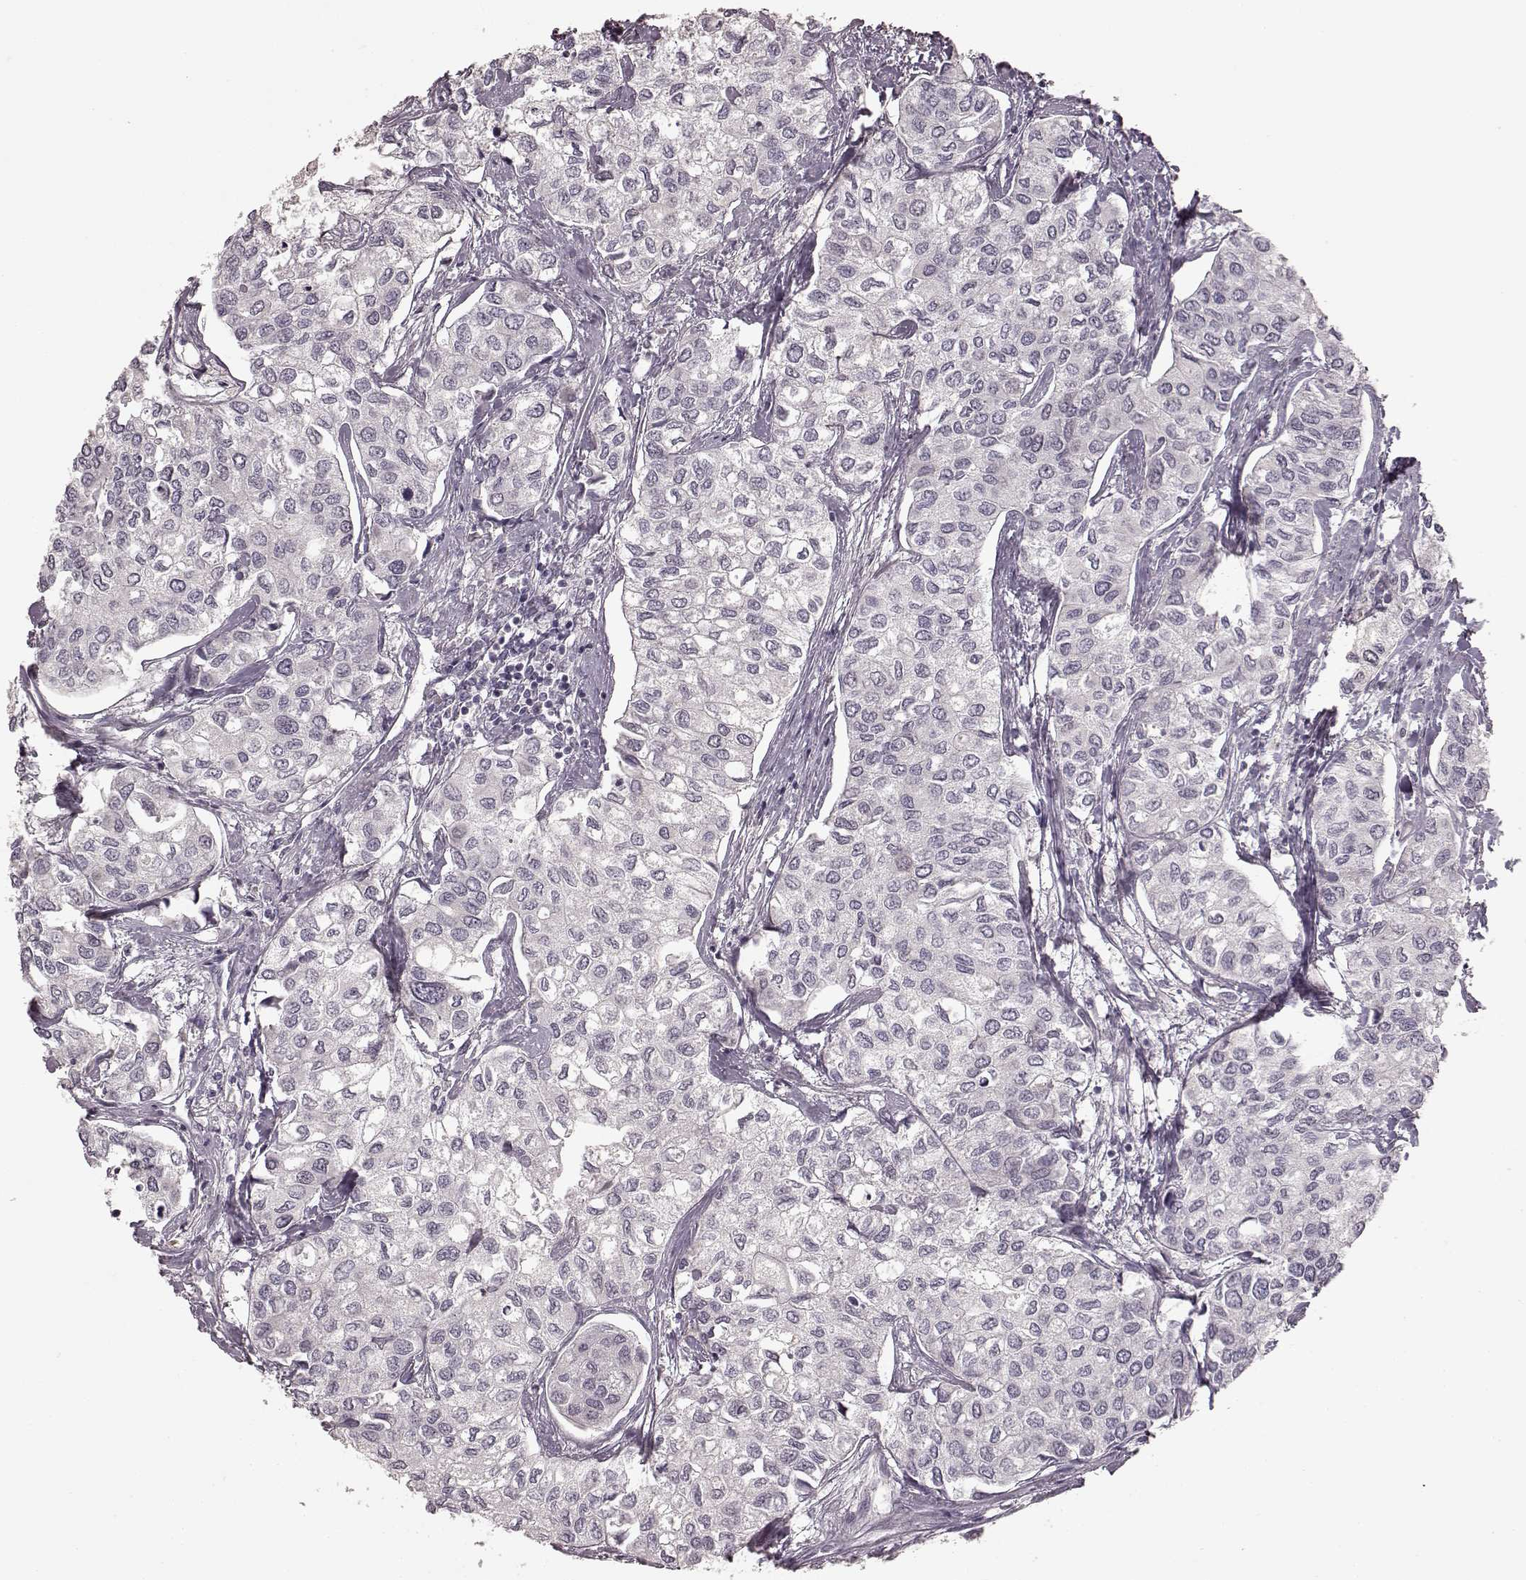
{"staining": {"intensity": "moderate", "quantity": "<25%", "location": "nuclear"}, "tissue": "urothelial cancer", "cell_type": "Tumor cells", "image_type": "cancer", "snomed": [{"axis": "morphology", "description": "Urothelial carcinoma, High grade"}, {"axis": "topography", "description": "Urinary bladder"}], "caption": "Immunohistochemistry micrograph of urothelial cancer stained for a protein (brown), which displays low levels of moderate nuclear staining in about <25% of tumor cells.", "gene": "CCNA2", "patient": {"sex": "male", "age": 73}}